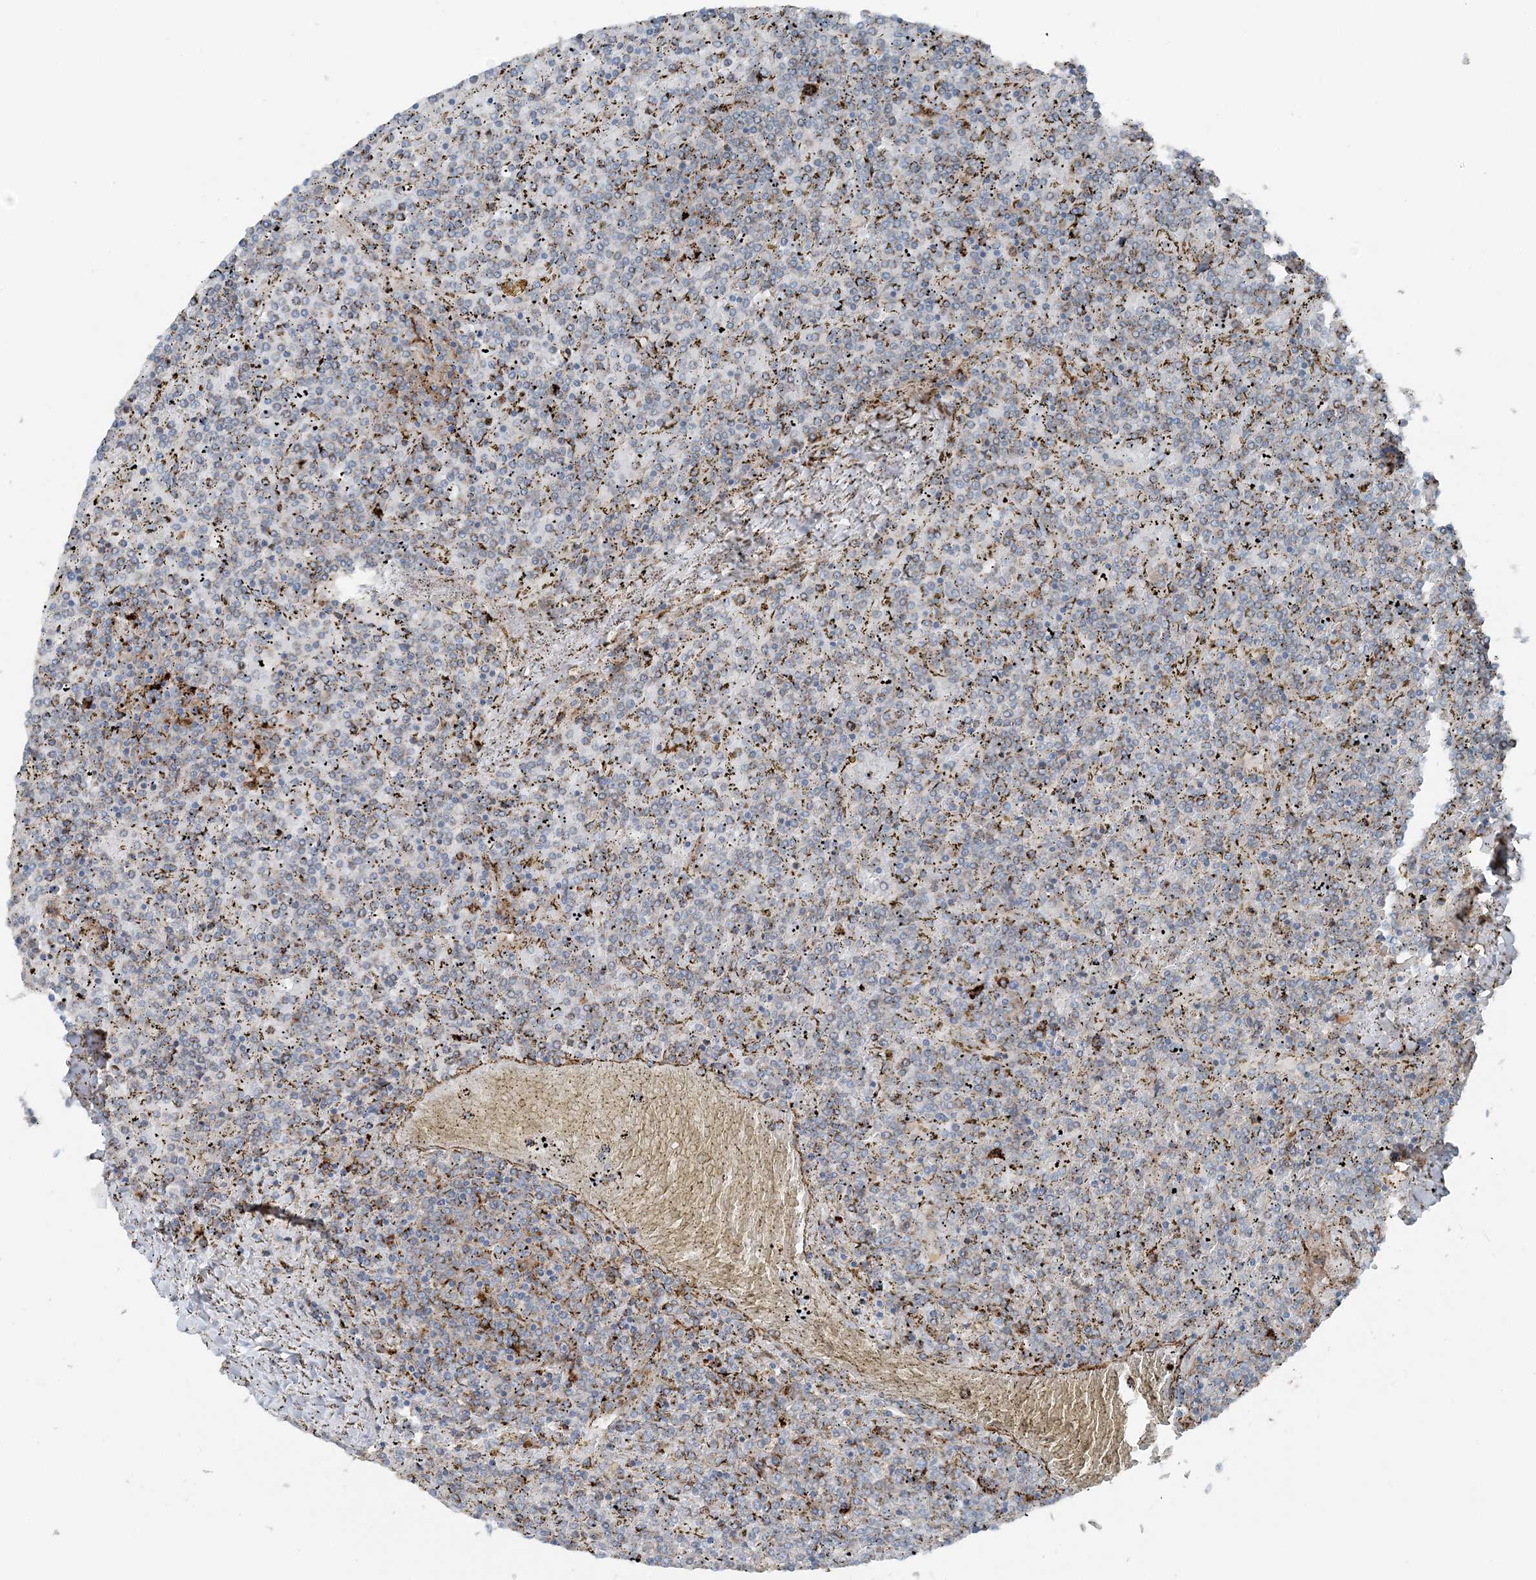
{"staining": {"intensity": "negative", "quantity": "none", "location": "none"}, "tissue": "lymphoma", "cell_type": "Tumor cells", "image_type": "cancer", "snomed": [{"axis": "morphology", "description": "Malignant lymphoma, non-Hodgkin's type, Low grade"}, {"axis": "topography", "description": "Spleen"}], "caption": "There is no significant positivity in tumor cells of lymphoma.", "gene": "KY", "patient": {"sex": "female", "age": 19}}